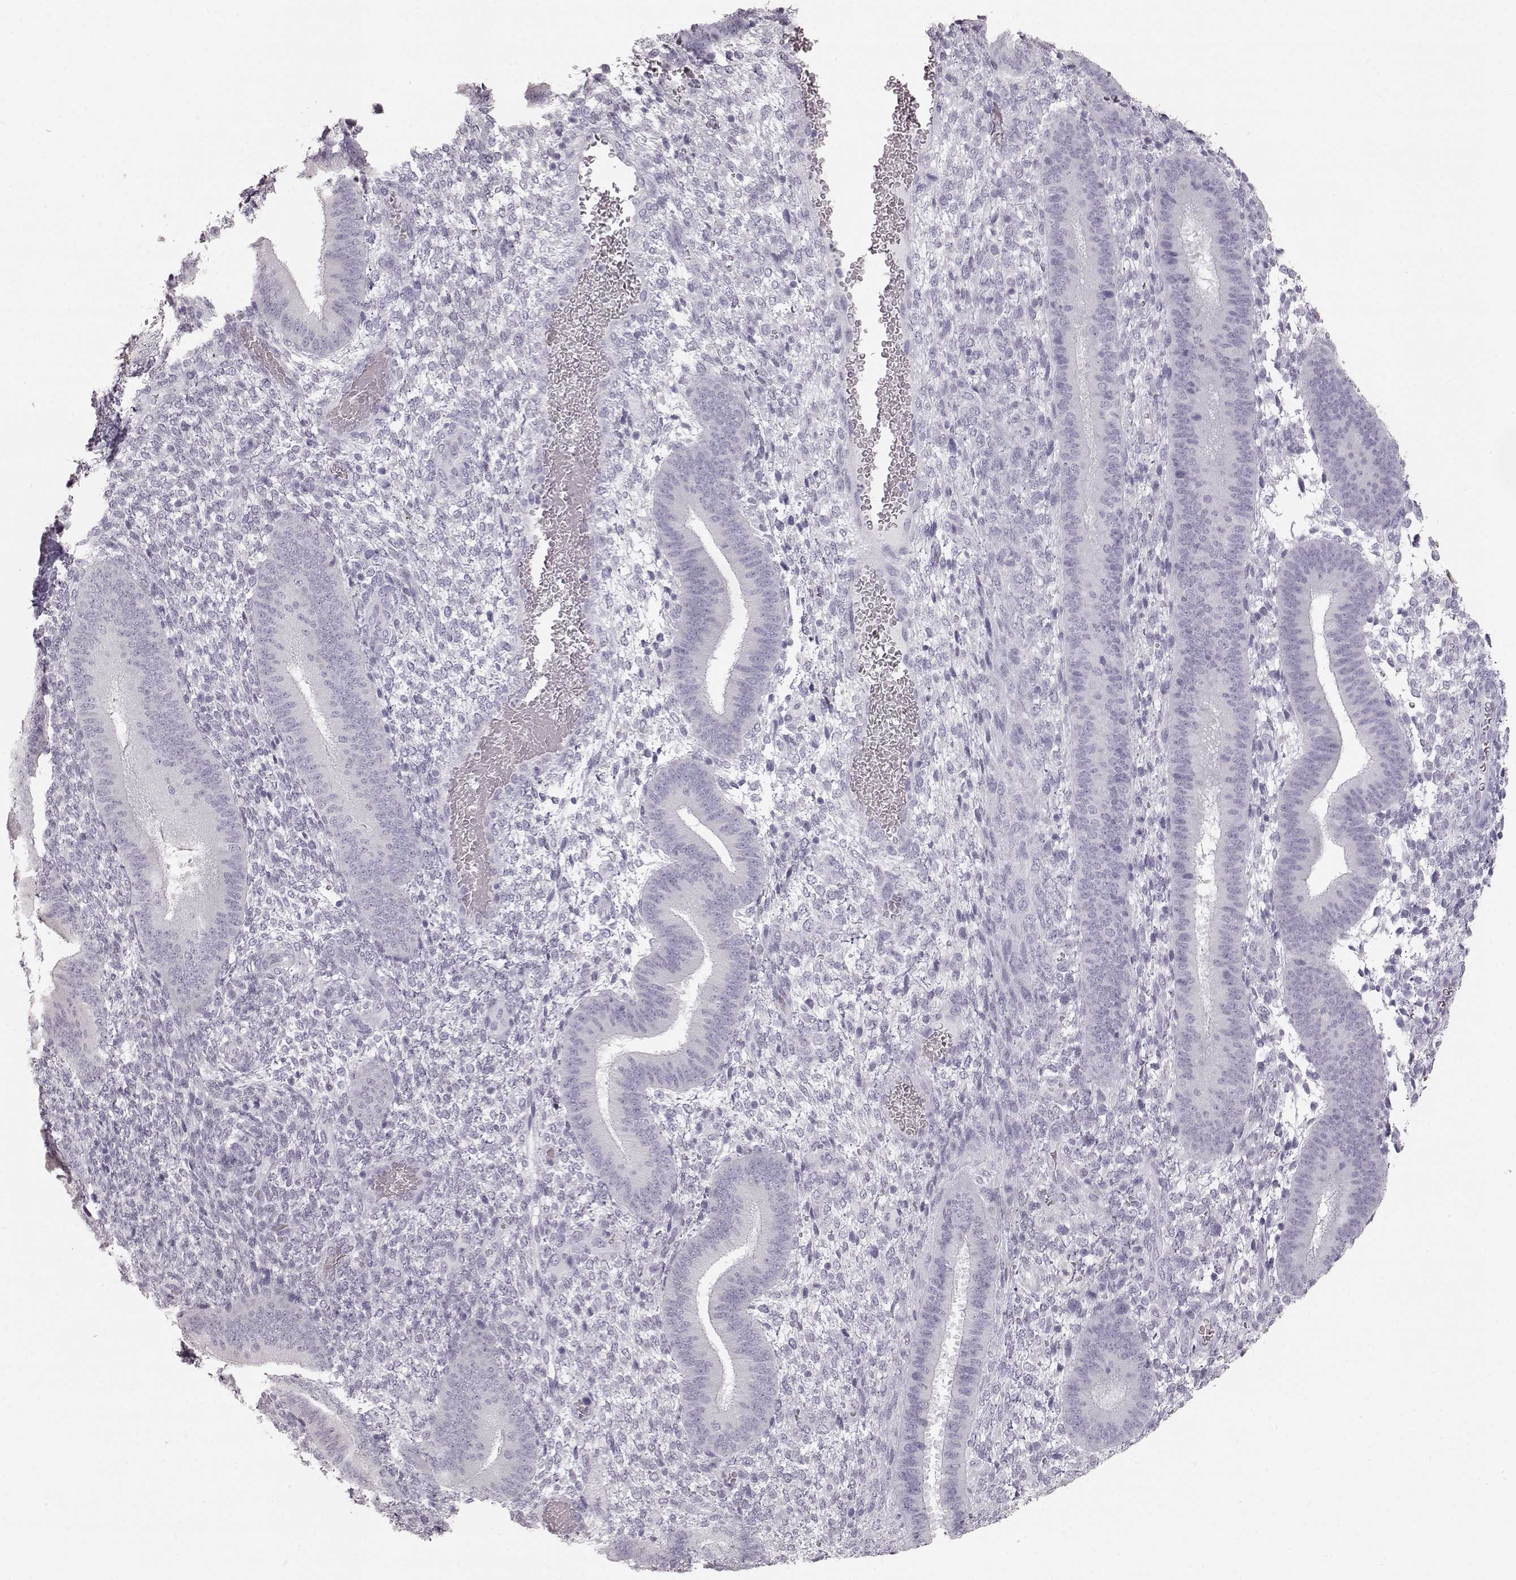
{"staining": {"intensity": "negative", "quantity": "none", "location": "none"}, "tissue": "endometrium", "cell_type": "Cells in endometrial stroma", "image_type": "normal", "snomed": [{"axis": "morphology", "description": "Normal tissue, NOS"}, {"axis": "topography", "description": "Endometrium"}], "caption": "This is an IHC micrograph of benign human endometrium. There is no expression in cells in endometrial stroma.", "gene": "KRT31", "patient": {"sex": "female", "age": 39}}